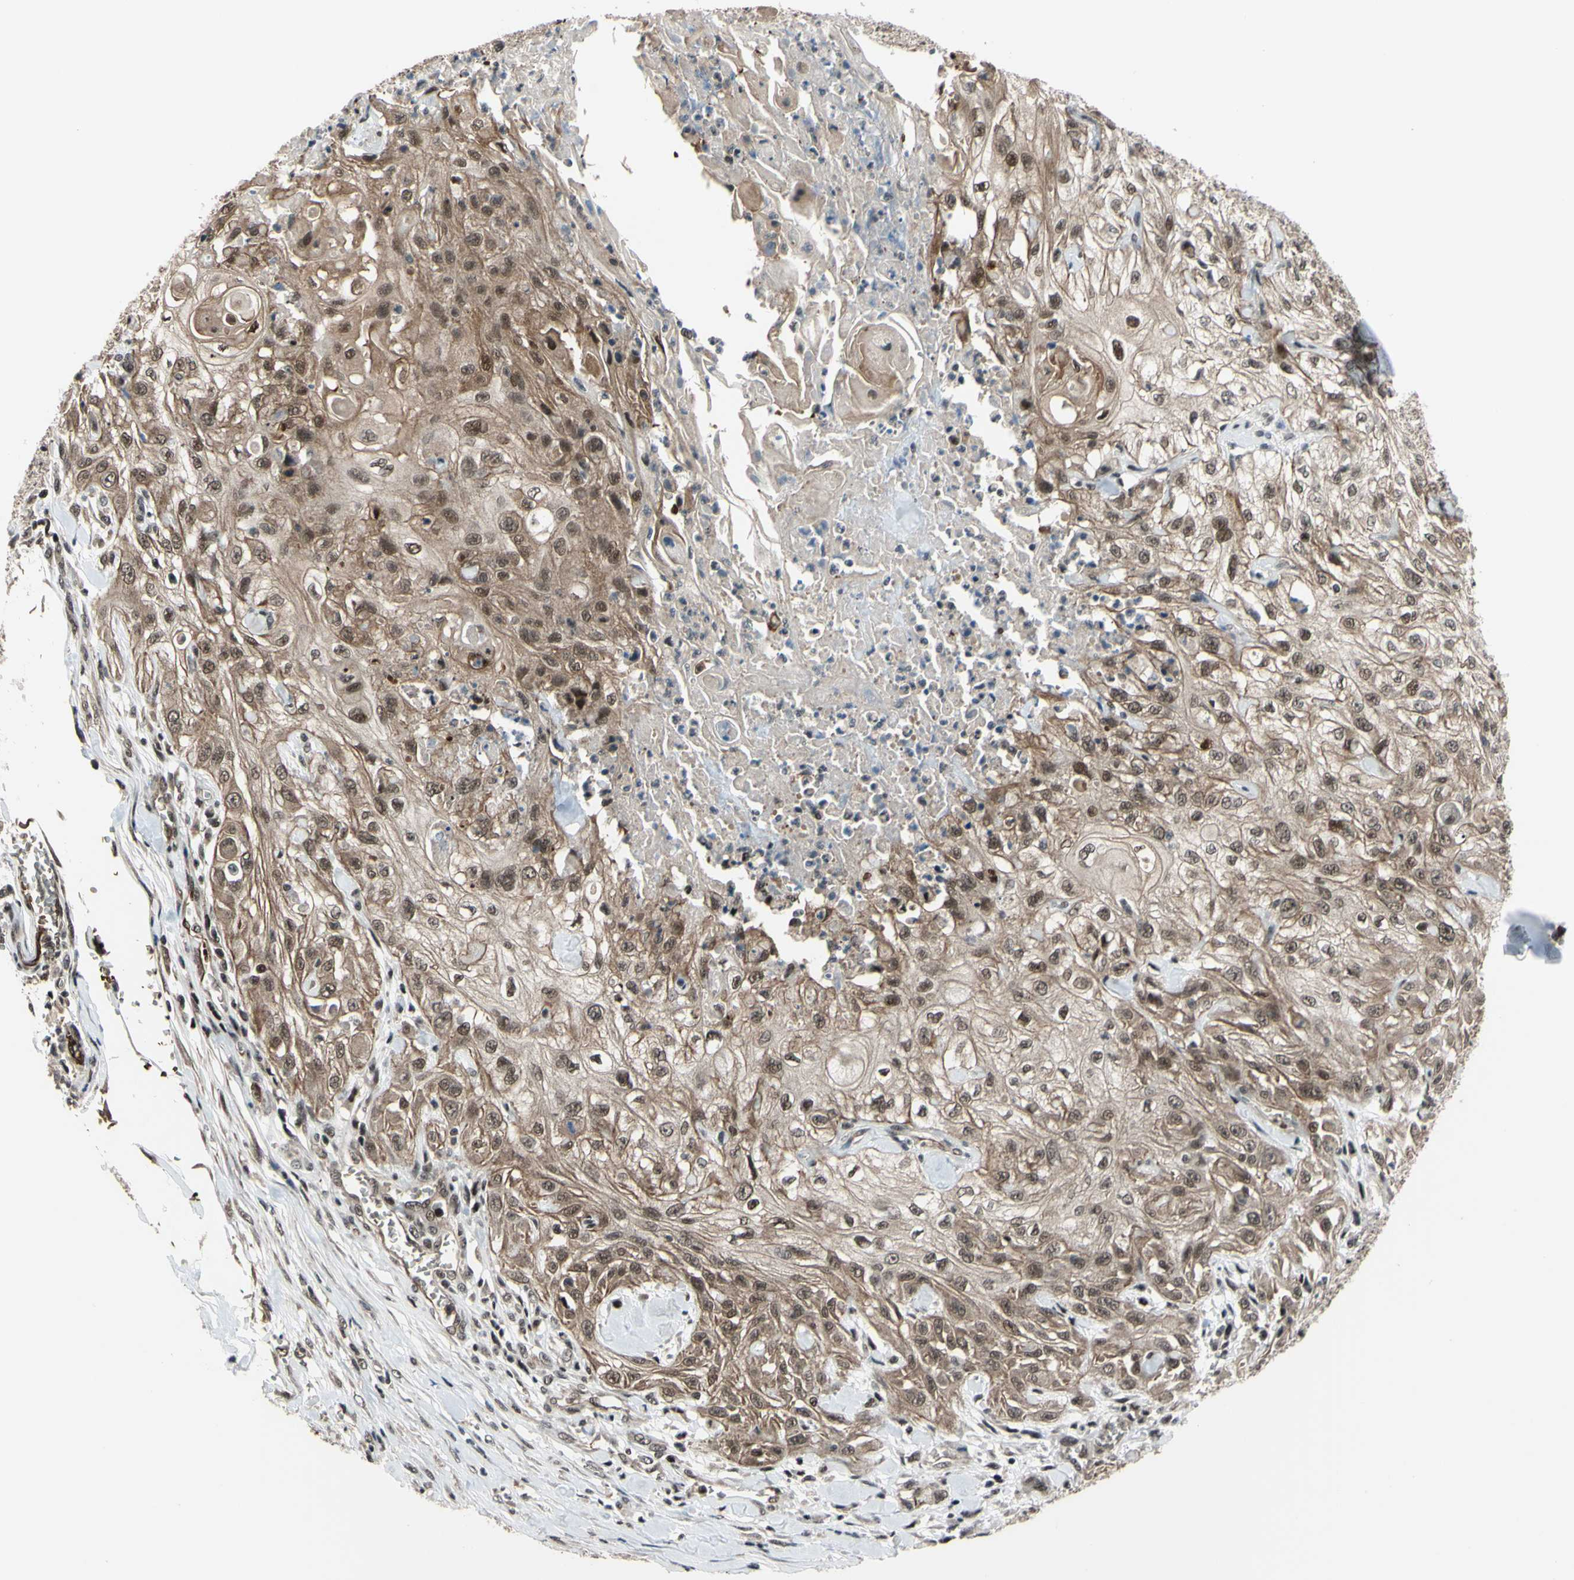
{"staining": {"intensity": "moderate", "quantity": ">75%", "location": "cytoplasmic/membranous,nuclear"}, "tissue": "skin cancer", "cell_type": "Tumor cells", "image_type": "cancer", "snomed": [{"axis": "morphology", "description": "Squamous cell carcinoma, NOS"}, {"axis": "morphology", "description": "Squamous cell carcinoma, metastatic, NOS"}, {"axis": "topography", "description": "Skin"}, {"axis": "topography", "description": "Lymph node"}], "caption": "Human skin cancer (metastatic squamous cell carcinoma) stained with a brown dye reveals moderate cytoplasmic/membranous and nuclear positive staining in about >75% of tumor cells.", "gene": "THAP12", "patient": {"sex": "male", "age": 75}}